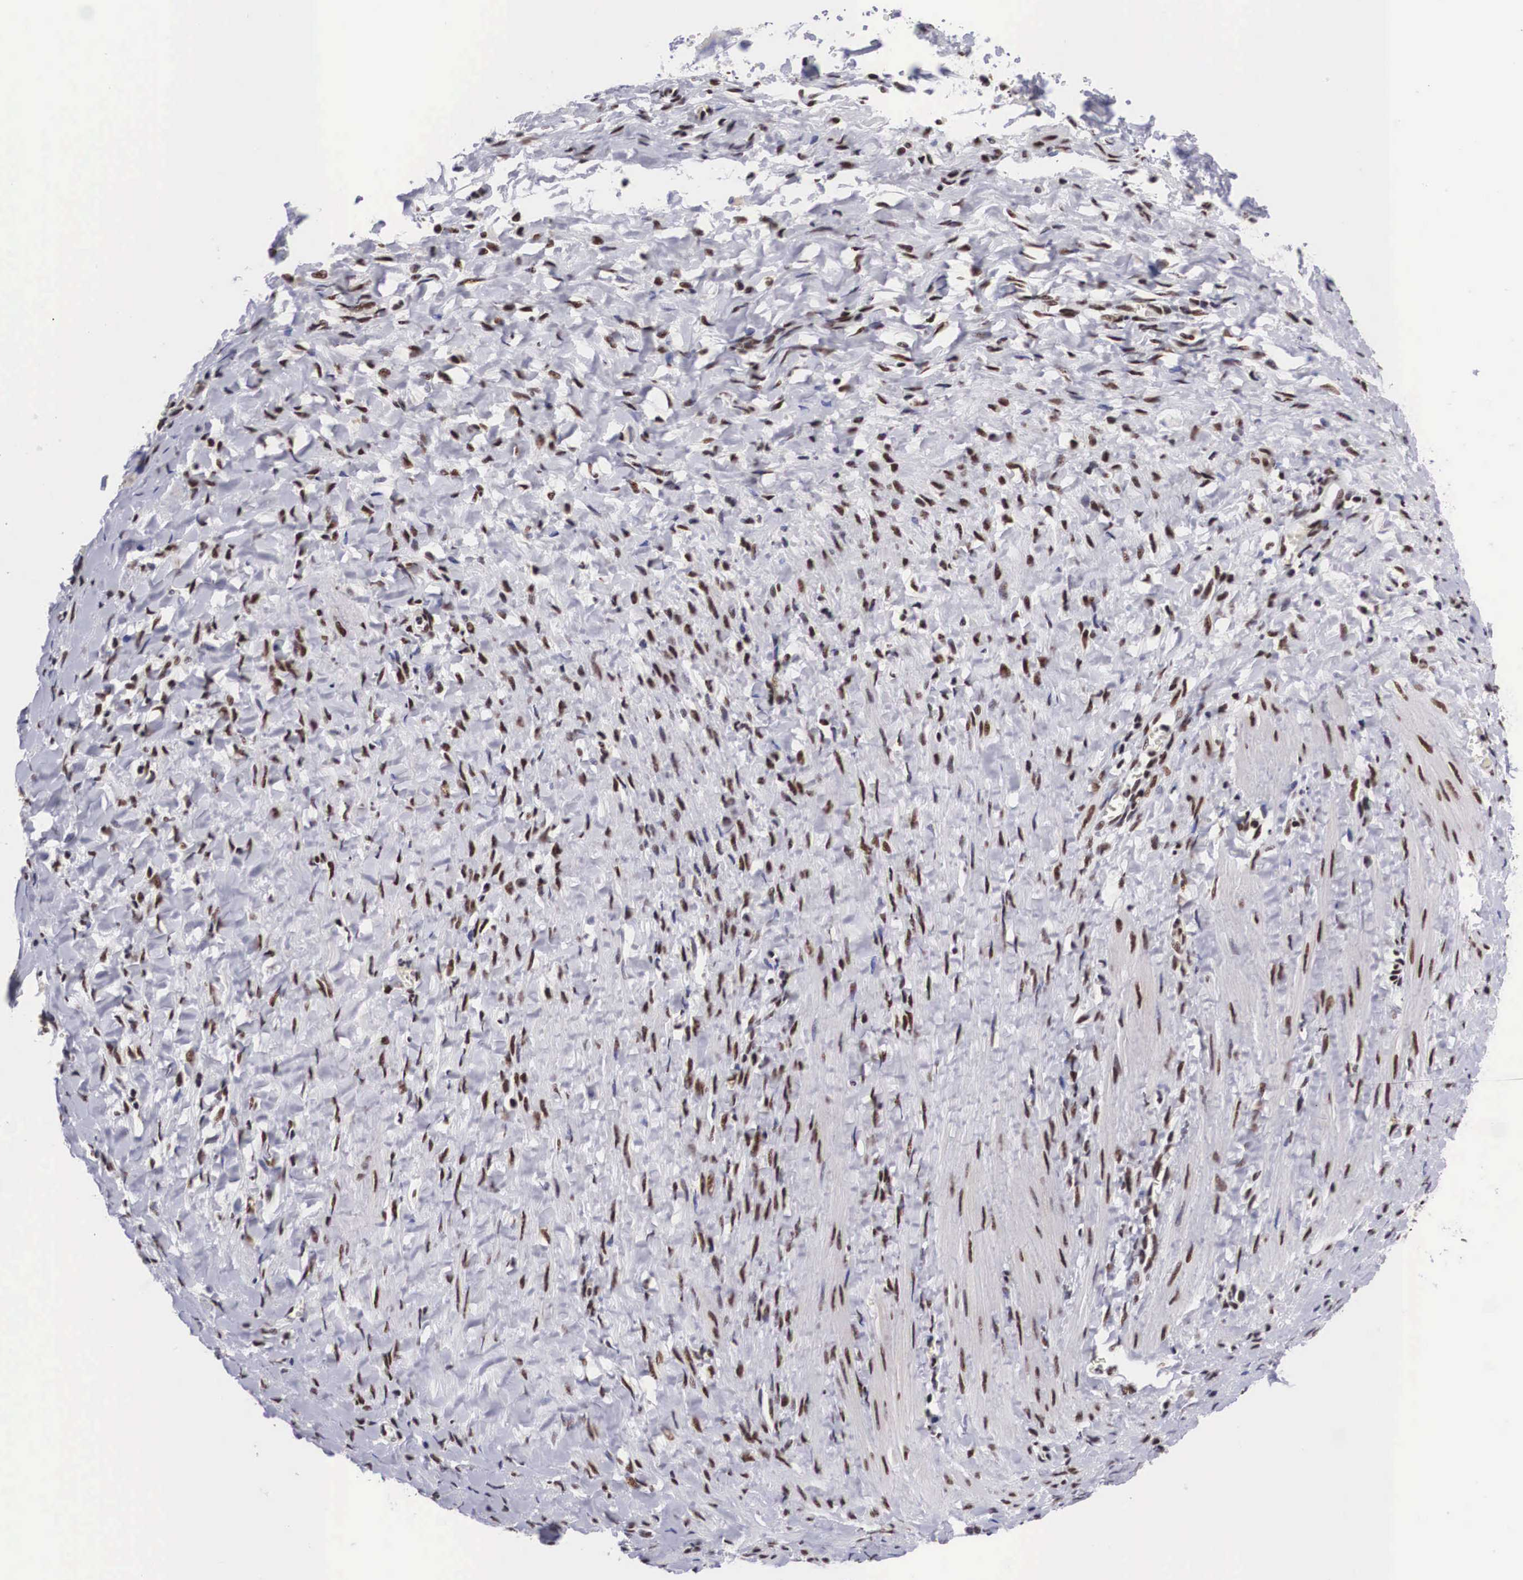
{"staining": {"intensity": "strong", "quantity": ">75%", "location": "nuclear"}, "tissue": "smooth muscle", "cell_type": "Smooth muscle cells", "image_type": "normal", "snomed": [{"axis": "morphology", "description": "Normal tissue, NOS"}, {"axis": "topography", "description": "Uterus"}], "caption": "Brown immunohistochemical staining in unremarkable human smooth muscle shows strong nuclear positivity in approximately >75% of smooth muscle cells. (DAB IHC with brightfield microscopy, high magnification).", "gene": "SF3A1", "patient": {"sex": "female", "age": 56}}